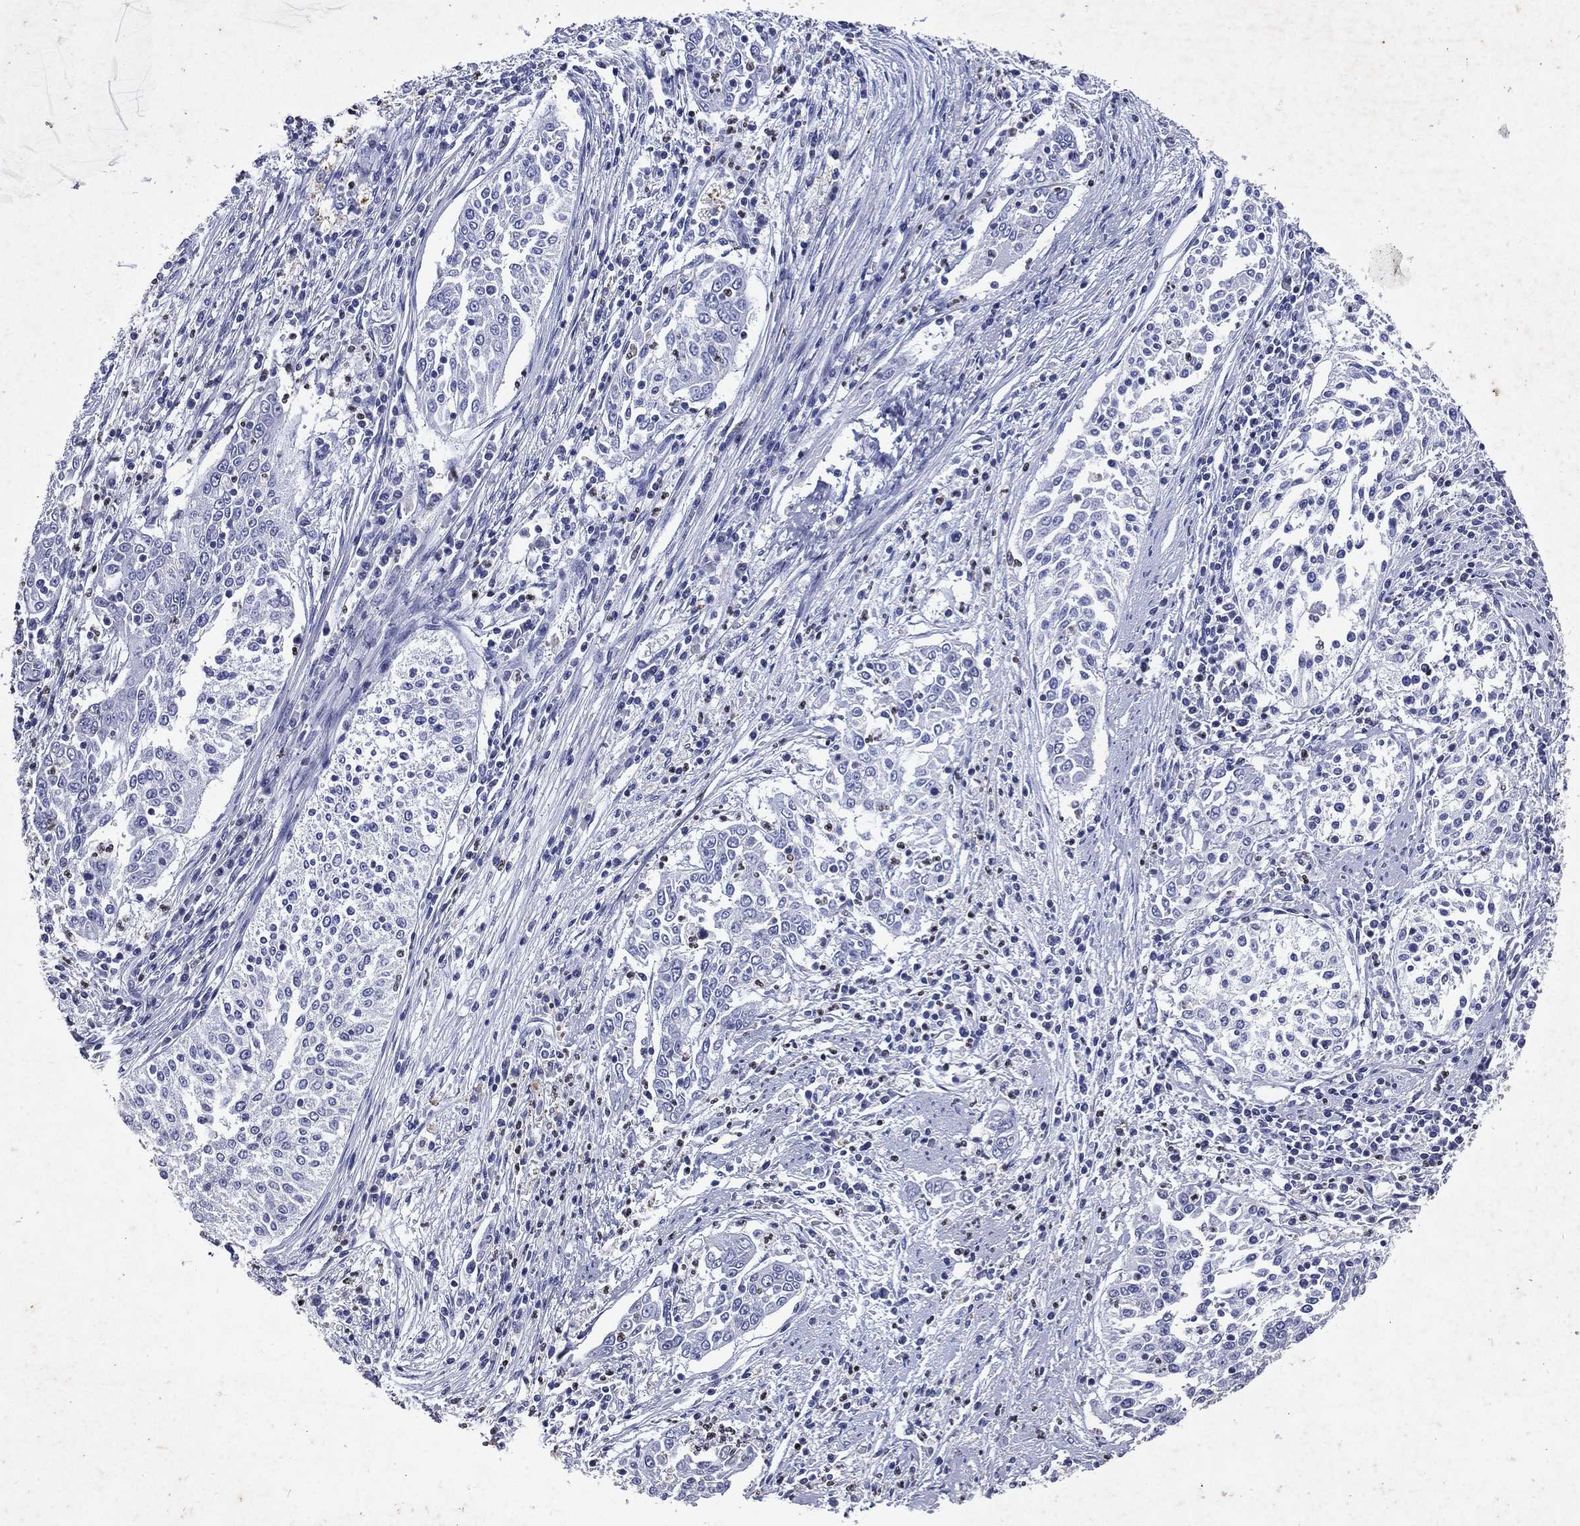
{"staining": {"intensity": "negative", "quantity": "none", "location": "none"}, "tissue": "cervical cancer", "cell_type": "Tumor cells", "image_type": "cancer", "snomed": [{"axis": "morphology", "description": "Squamous cell carcinoma, NOS"}, {"axis": "topography", "description": "Cervix"}], "caption": "Cervical cancer was stained to show a protein in brown. There is no significant positivity in tumor cells. Nuclei are stained in blue.", "gene": "SLC34A2", "patient": {"sex": "female", "age": 41}}